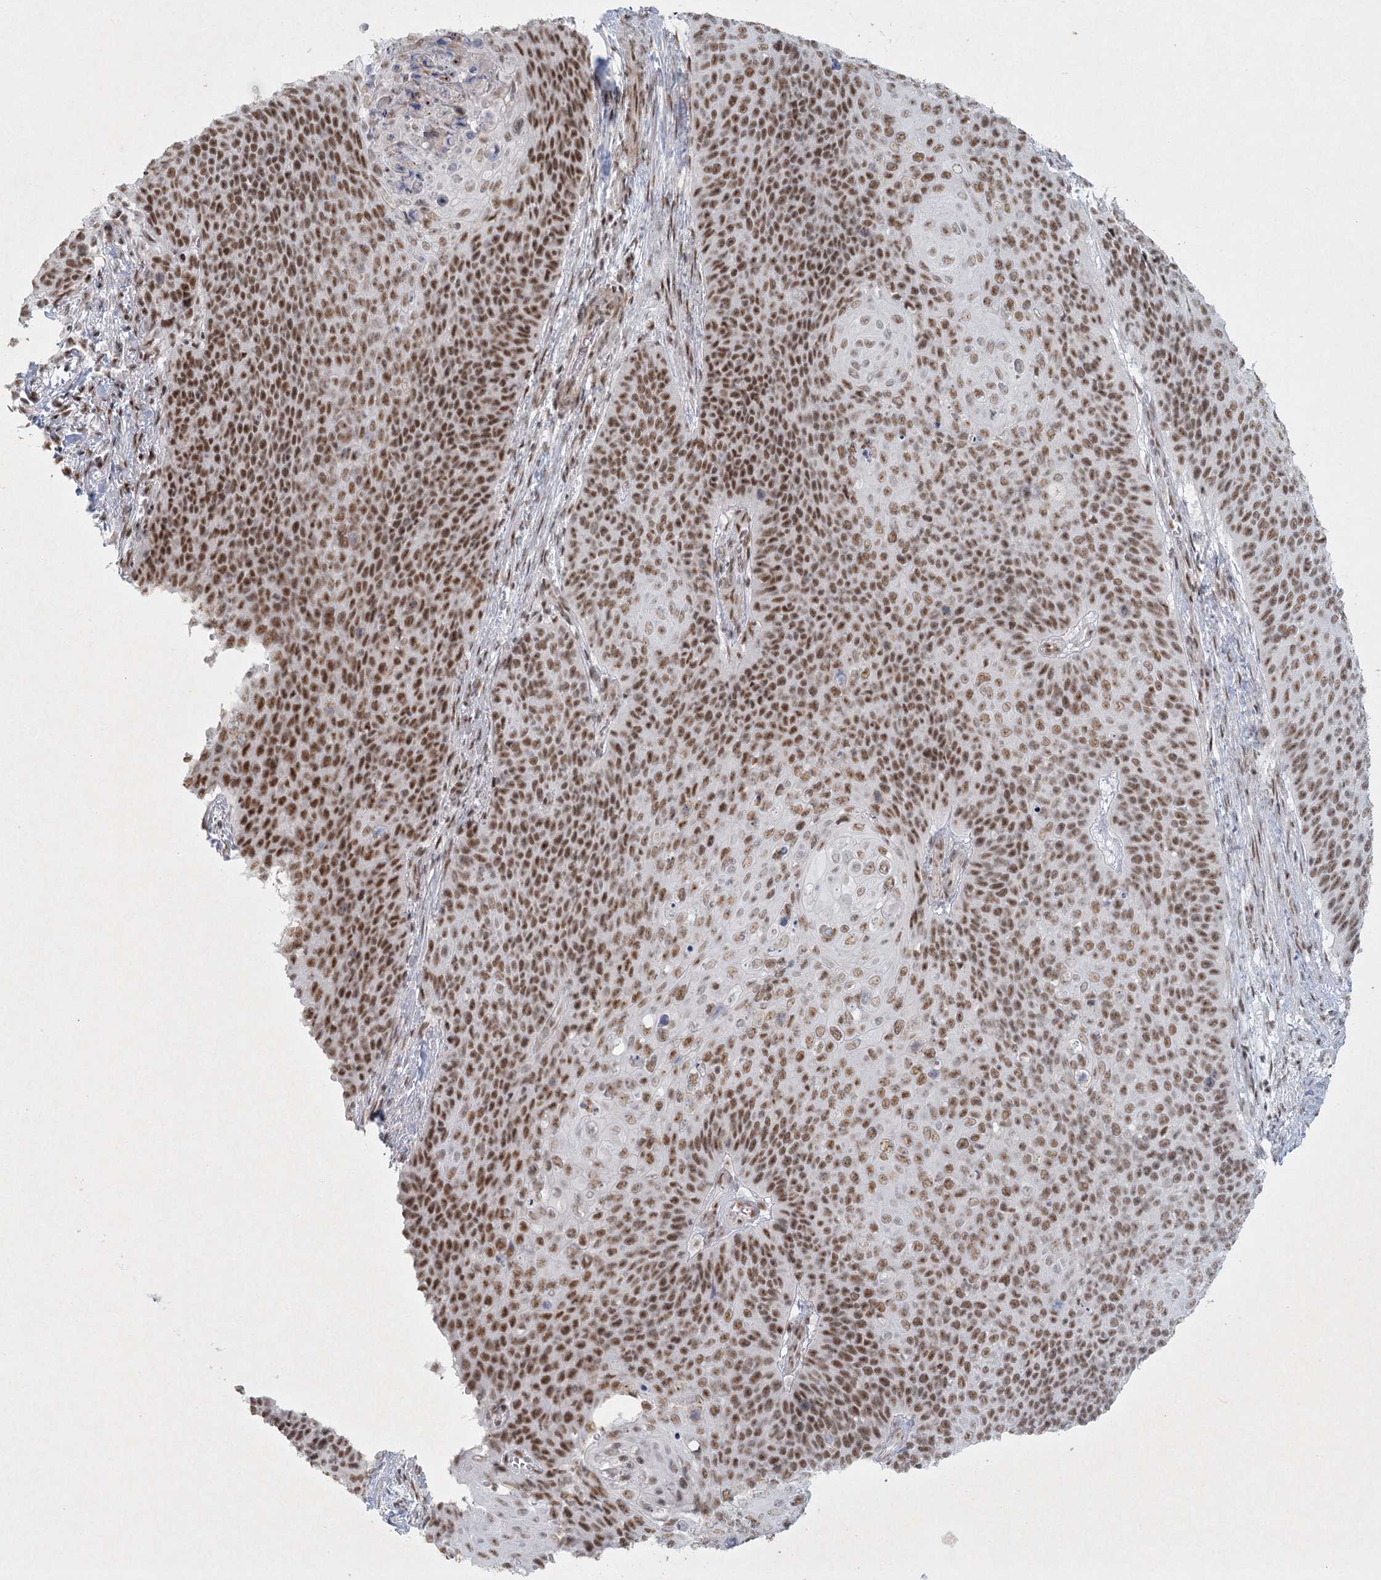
{"staining": {"intensity": "strong", "quantity": ">75%", "location": "nuclear"}, "tissue": "cervical cancer", "cell_type": "Tumor cells", "image_type": "cancer", "snomed": [{"axis": "morphology", "description": "Squamous cell carcinoma, NOS"}, {"axis": "topography", "description": "Cervix"}], "caption": "Immunohistochemical staining of cervical cancer displays high levels of strong nuclear positivity in approximately >75% of tumor cells.", "gene": "U2SURP", "patient": {"sex": "female", "age": 39}}